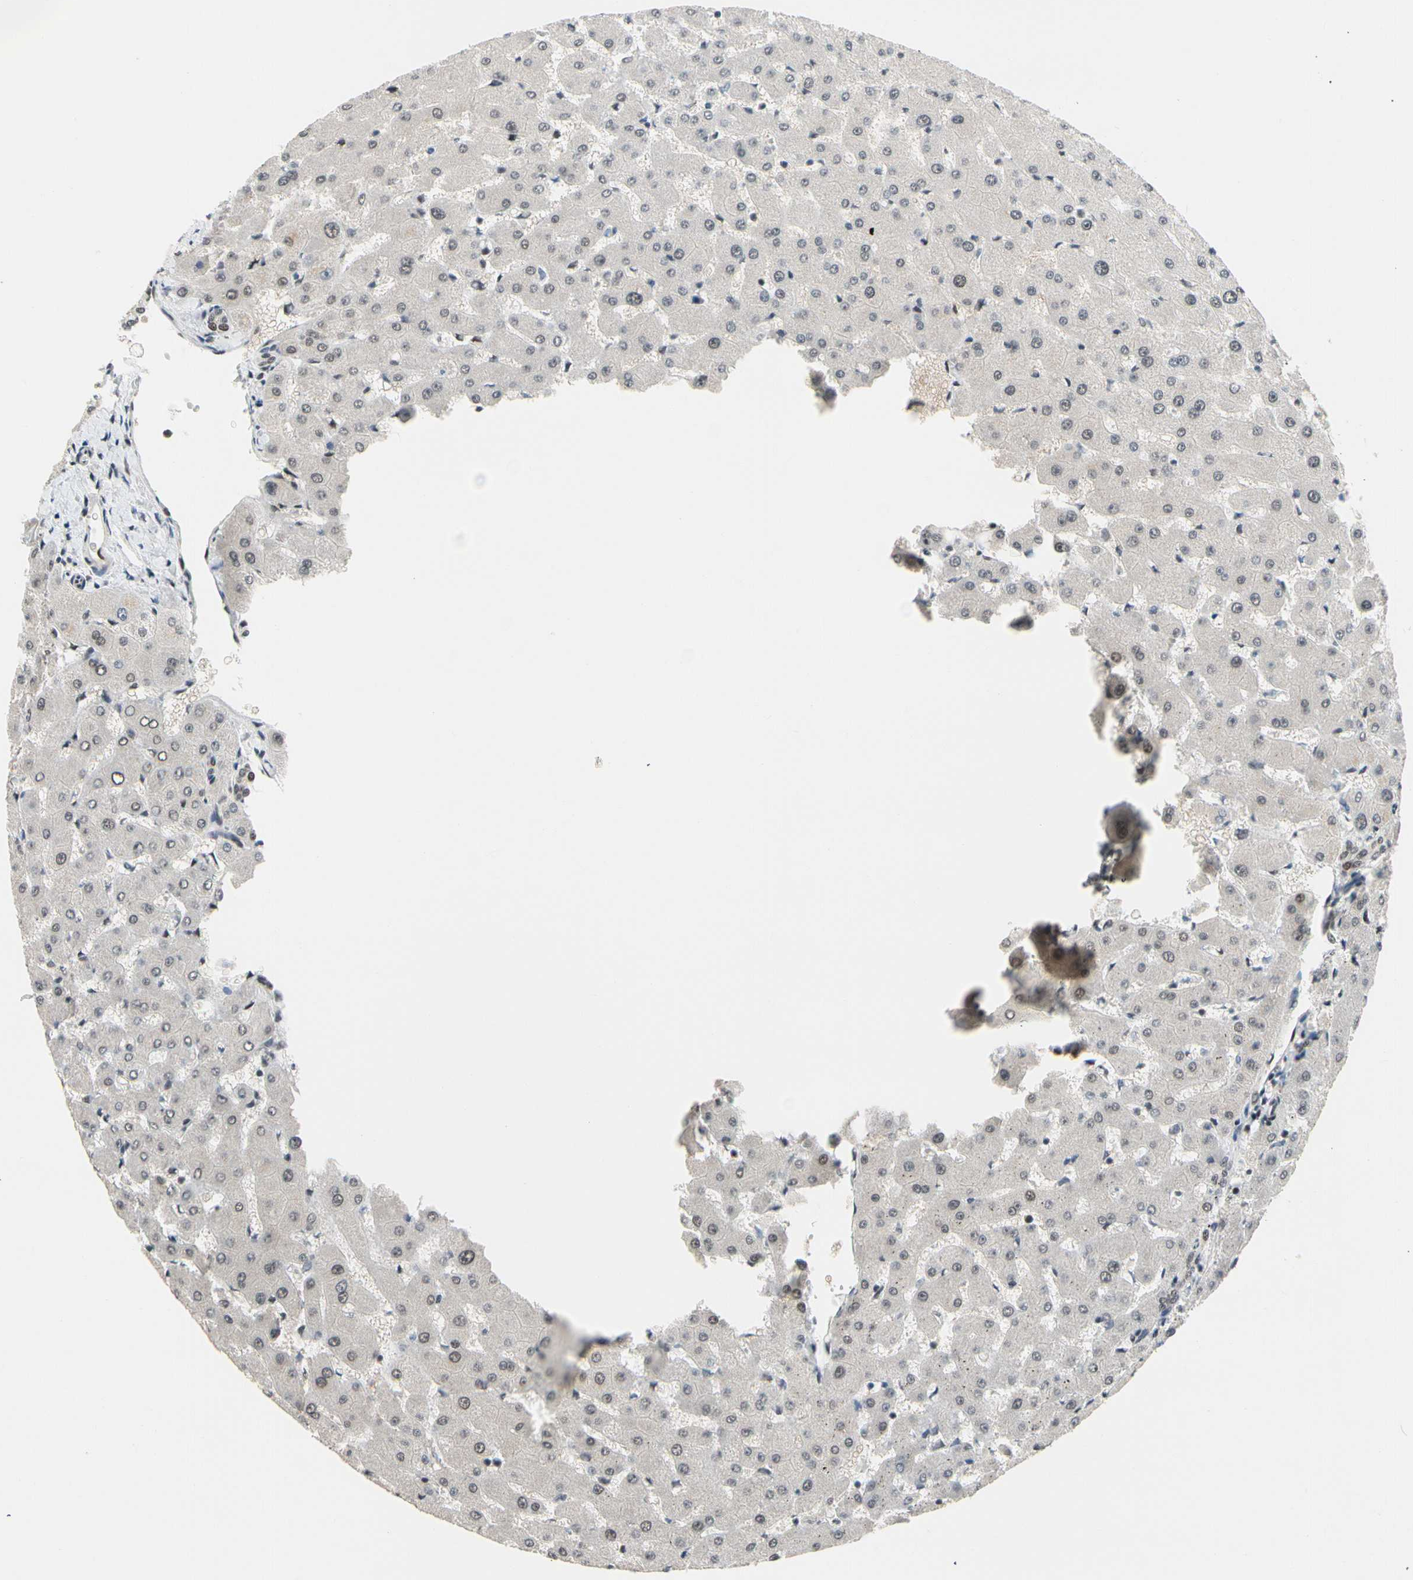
{"staining": {"intensity": "weak", "quantity": "<25%", "location": "nuclear"}, "tissue": "liver", "cell_type": "Cholangiocytes", "image_type": "normal", "snomed": [{"axis": "morphology", "description": "Normal tissue, NOS"}, {"axis": "topography", "description": "Liver"}], "caption": "Cholangiocytes show no significant protein positivity in normal liver. Nuclei are stained in blue.", "gene": "TAF4", "patient": {"sex": "female", "age": 63}}